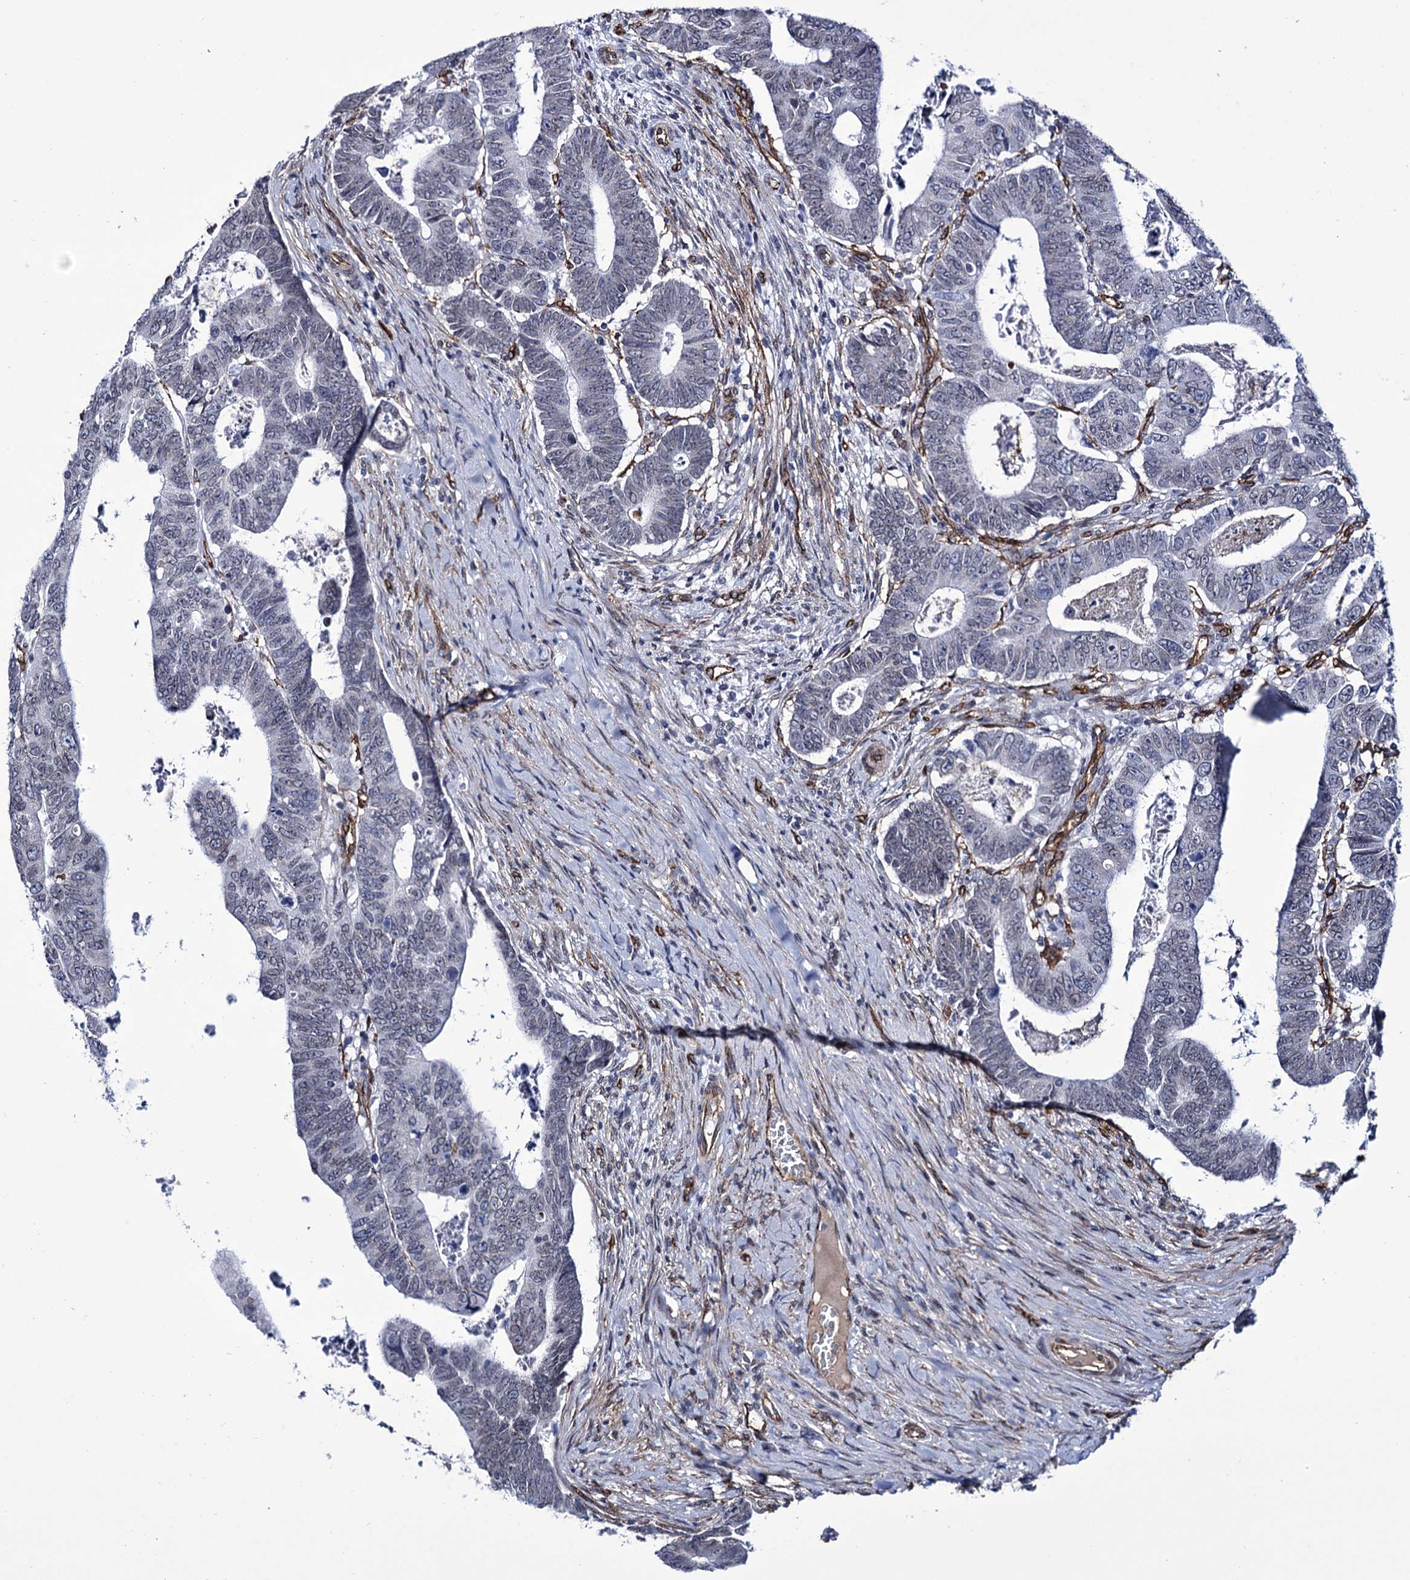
{"staining": {"intensity": "negative", "quantity": "none", "location": "none"}, "tissue": "colorectal cancer", "cell_type": "Tumor cells", "image_type": "cancer", "snomed": [{"axis": "morphology", "description": "Normal tissue, NOS"}, {"axis": "morphology", "description": "Adenocarcinoma, NOS"}, {"axis": "topography", "description": "Rectum"}], "caption": "Immunohistochemical staining of colorectal cancer (adenocarcinoma) shows no significant expression in tumor cells.", "gene": "ZC3H12C", "patient": {"sex": "female", "age": 65}}